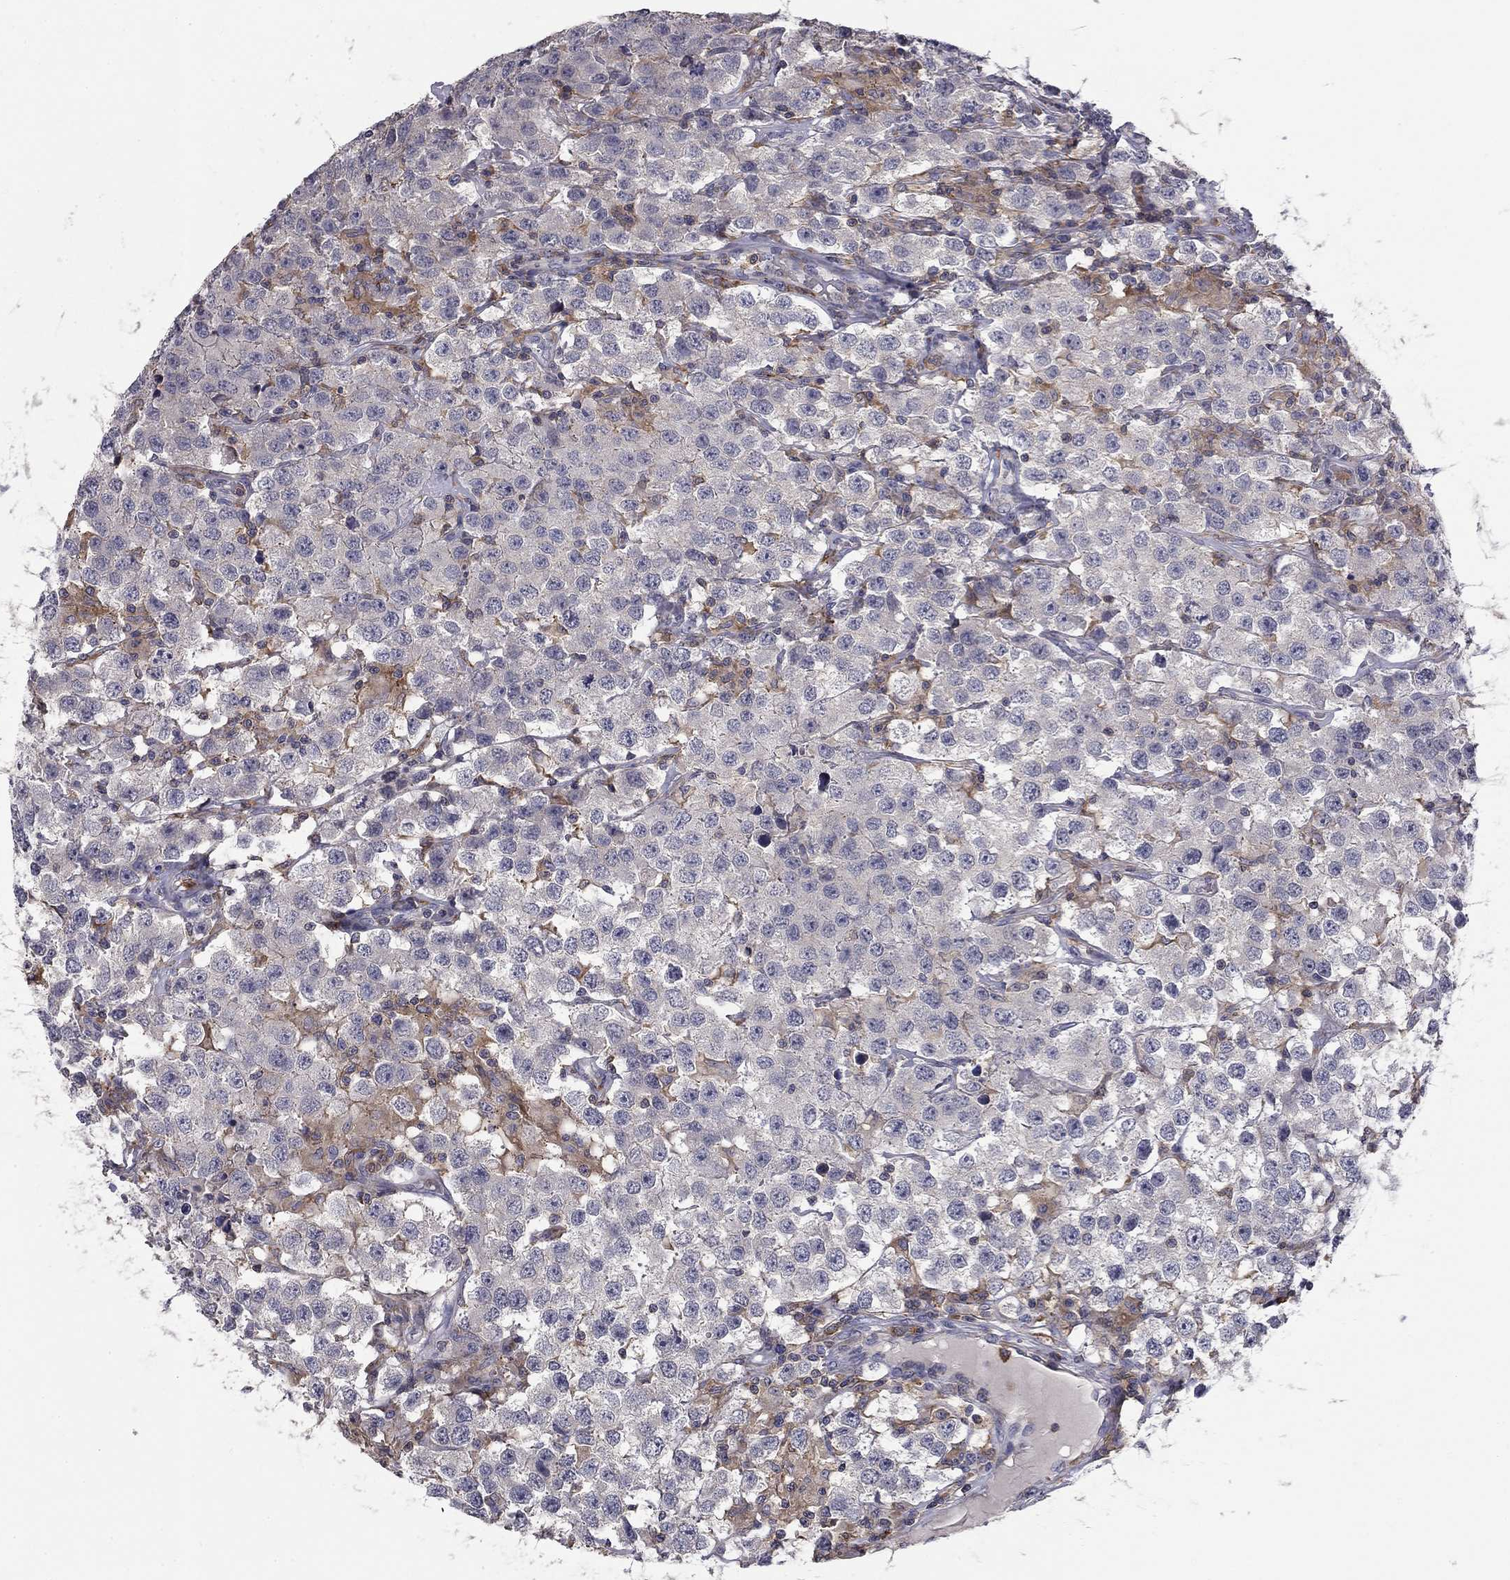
{"staining": {"intensity": "negative", "quantity": "none", "location": "none"}, "tissue": "testis cancer", "cell_type": "Tumor cells", "image_type": "cancer", "snomed": [{"axis": "morphology", "description": "Seminoma, NOS"}, {"axis": "topography", "description": "Testis"}], "caption": "IHC of seminoma (testis) displays no staining in tumor cells.", "gene": "PLCB2", "patient": {"sex": "male", "age": 52}}